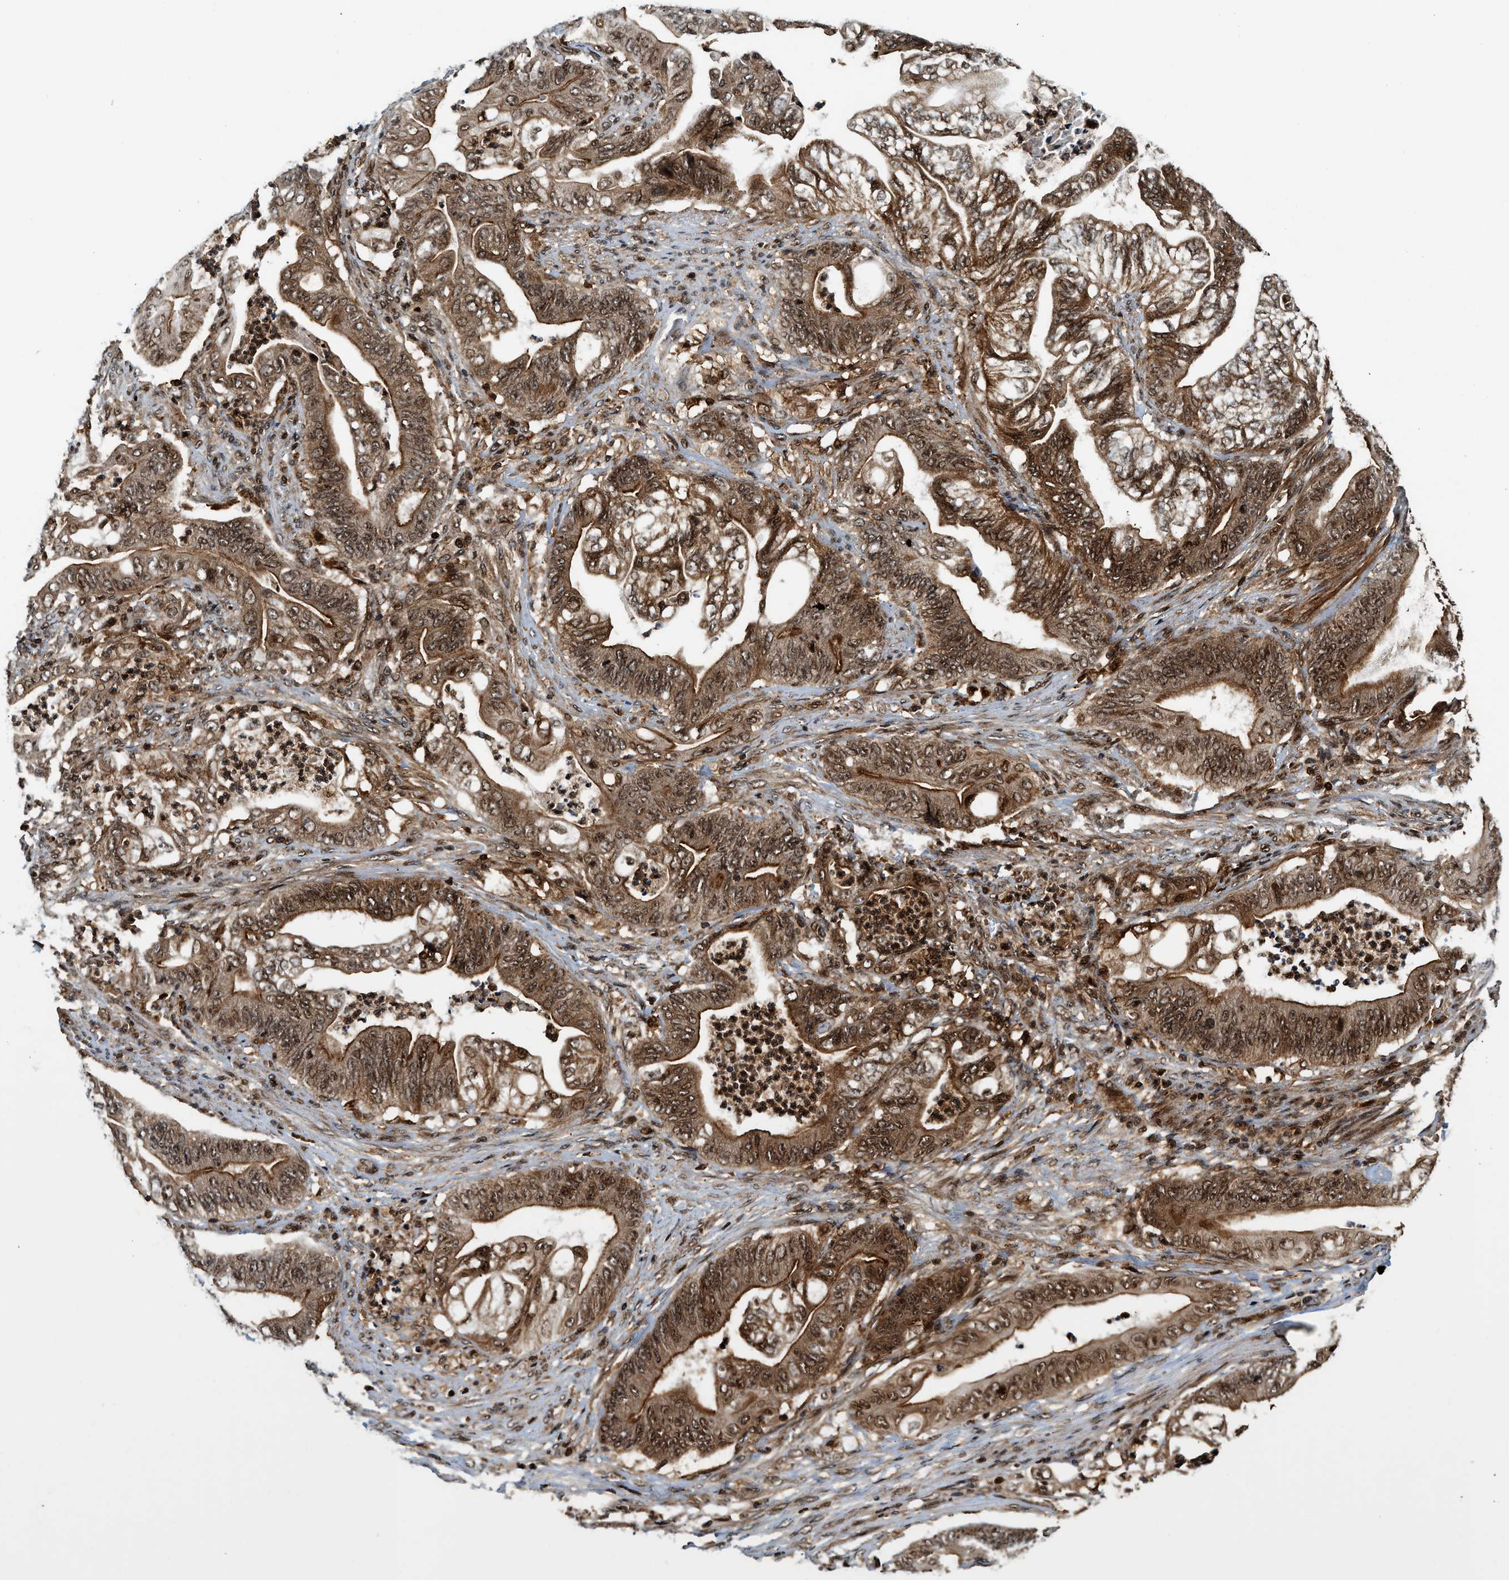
{"staining": {"intensity": "moderate", "quantity": ">75%", "location": "cytoplasmic/membranous,nuclear"}, "tissue": "stomach cancer", "cell_type": "Tumor cells", "image_type": "cancer", "snomed": [{"axis": "morphology", "description": "Adenocarcinoma, NOS"}, {"axis": "topography", "description": "Stomach"}], "caption": "Immunohistochemical staining of human stomach cancer (adenocarcinoma) displays medium levels of moderate cytoplasmic/membranous and nuclear protein expression in about >75% of tumor cells.", "gene": "MDM2", "patient": {"sex": "female", "age": 73}}